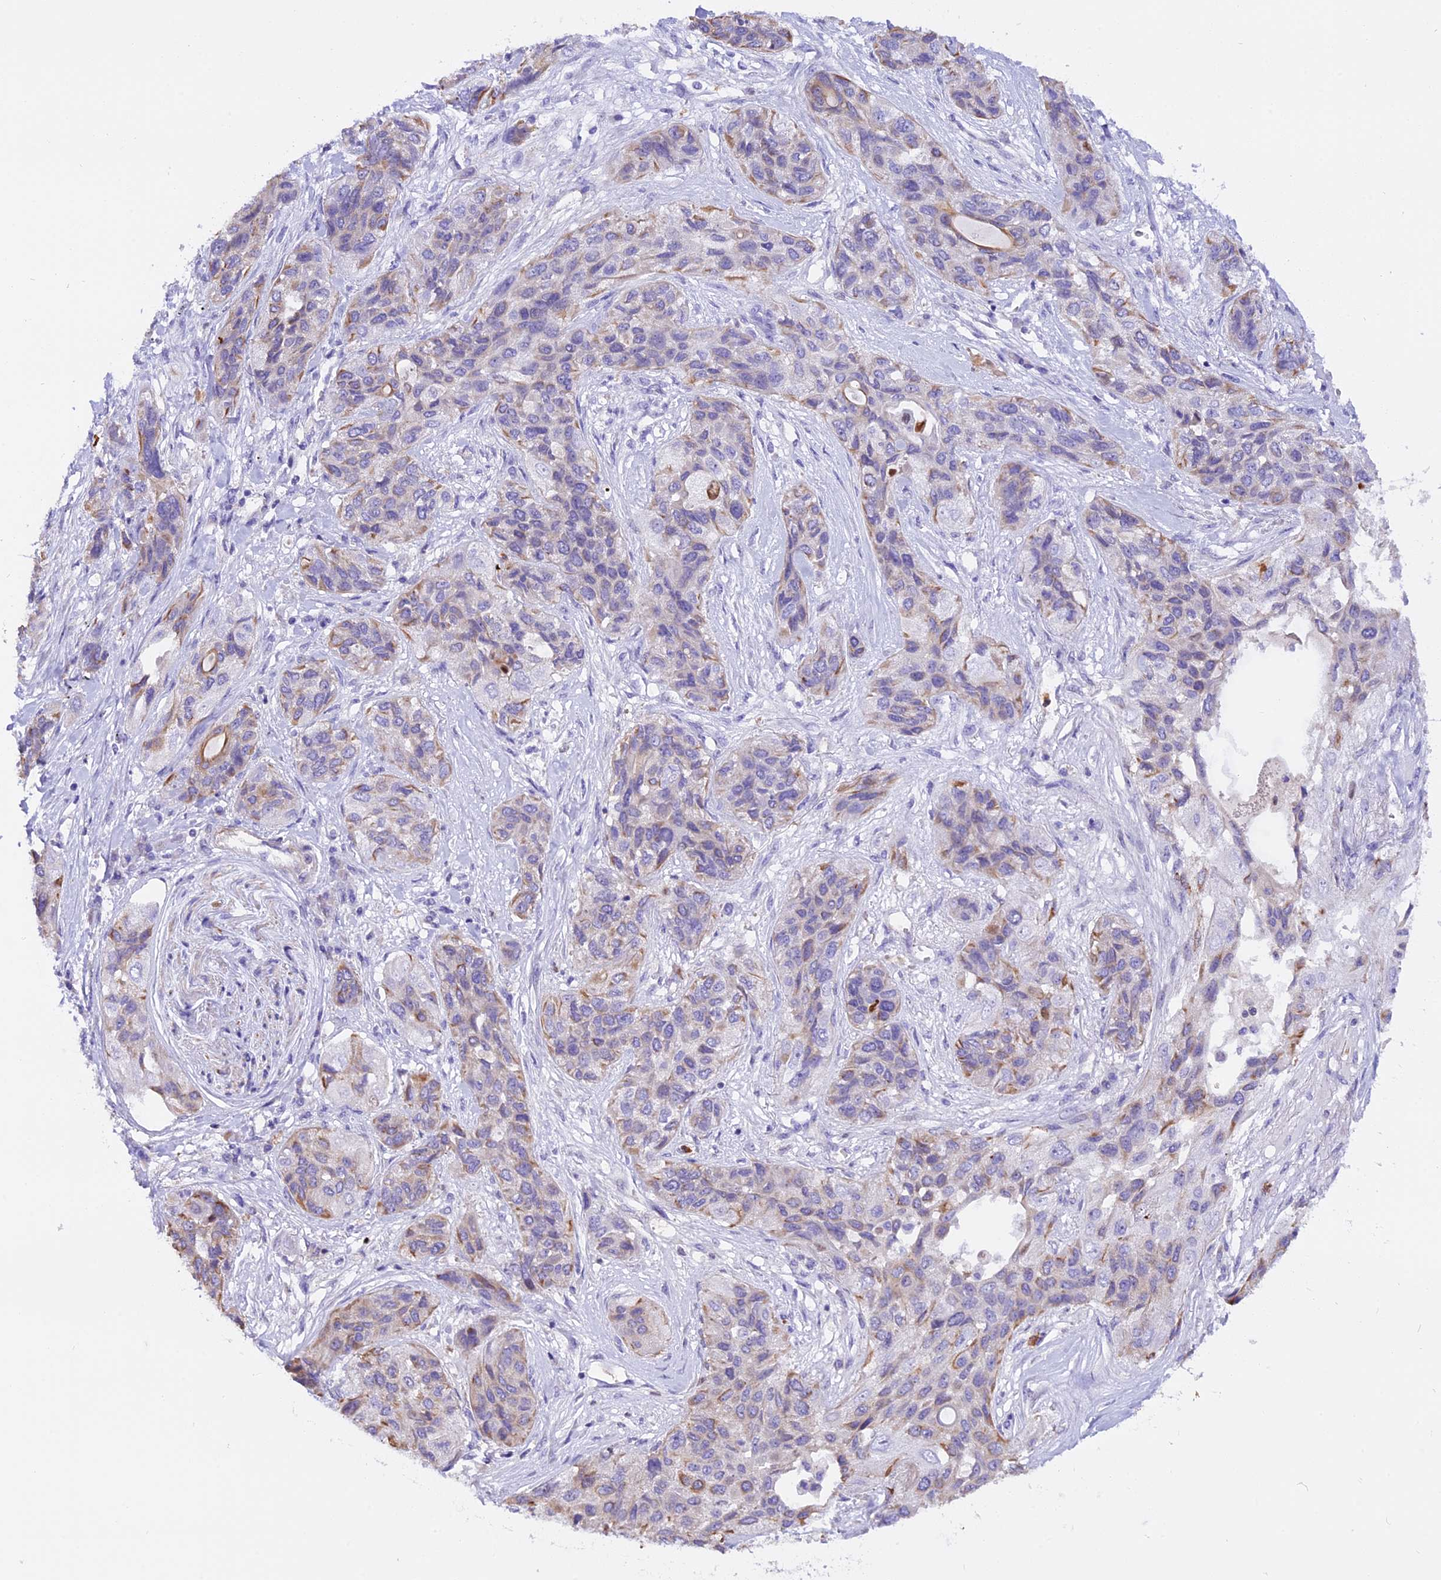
{"staining": {"intensity": "moderate", "quantity": "<25%", "location": "cytoplasmic/membranous"}, "tissue": "lung cancer", "cell_type": "Tumor cells", "image_type": "cancer", "snomed": [{"axis": "morphology", "description": "Squamous cell carcinoma, NOS"}, {"axis": "topography", "description": "Lung"}], "caption": "An immunohistochemistry (IHC) image of neoplastic tissue is shown. Protein staining in brown shows moderate cytoplasmic/membranous positivity in lung cancer within tumor cells. (DAB = brown stain, brightfield microscopy at high magnification).", "gene": "MAP3K7CL", "patient": {"sex": "female", "age": 70}}